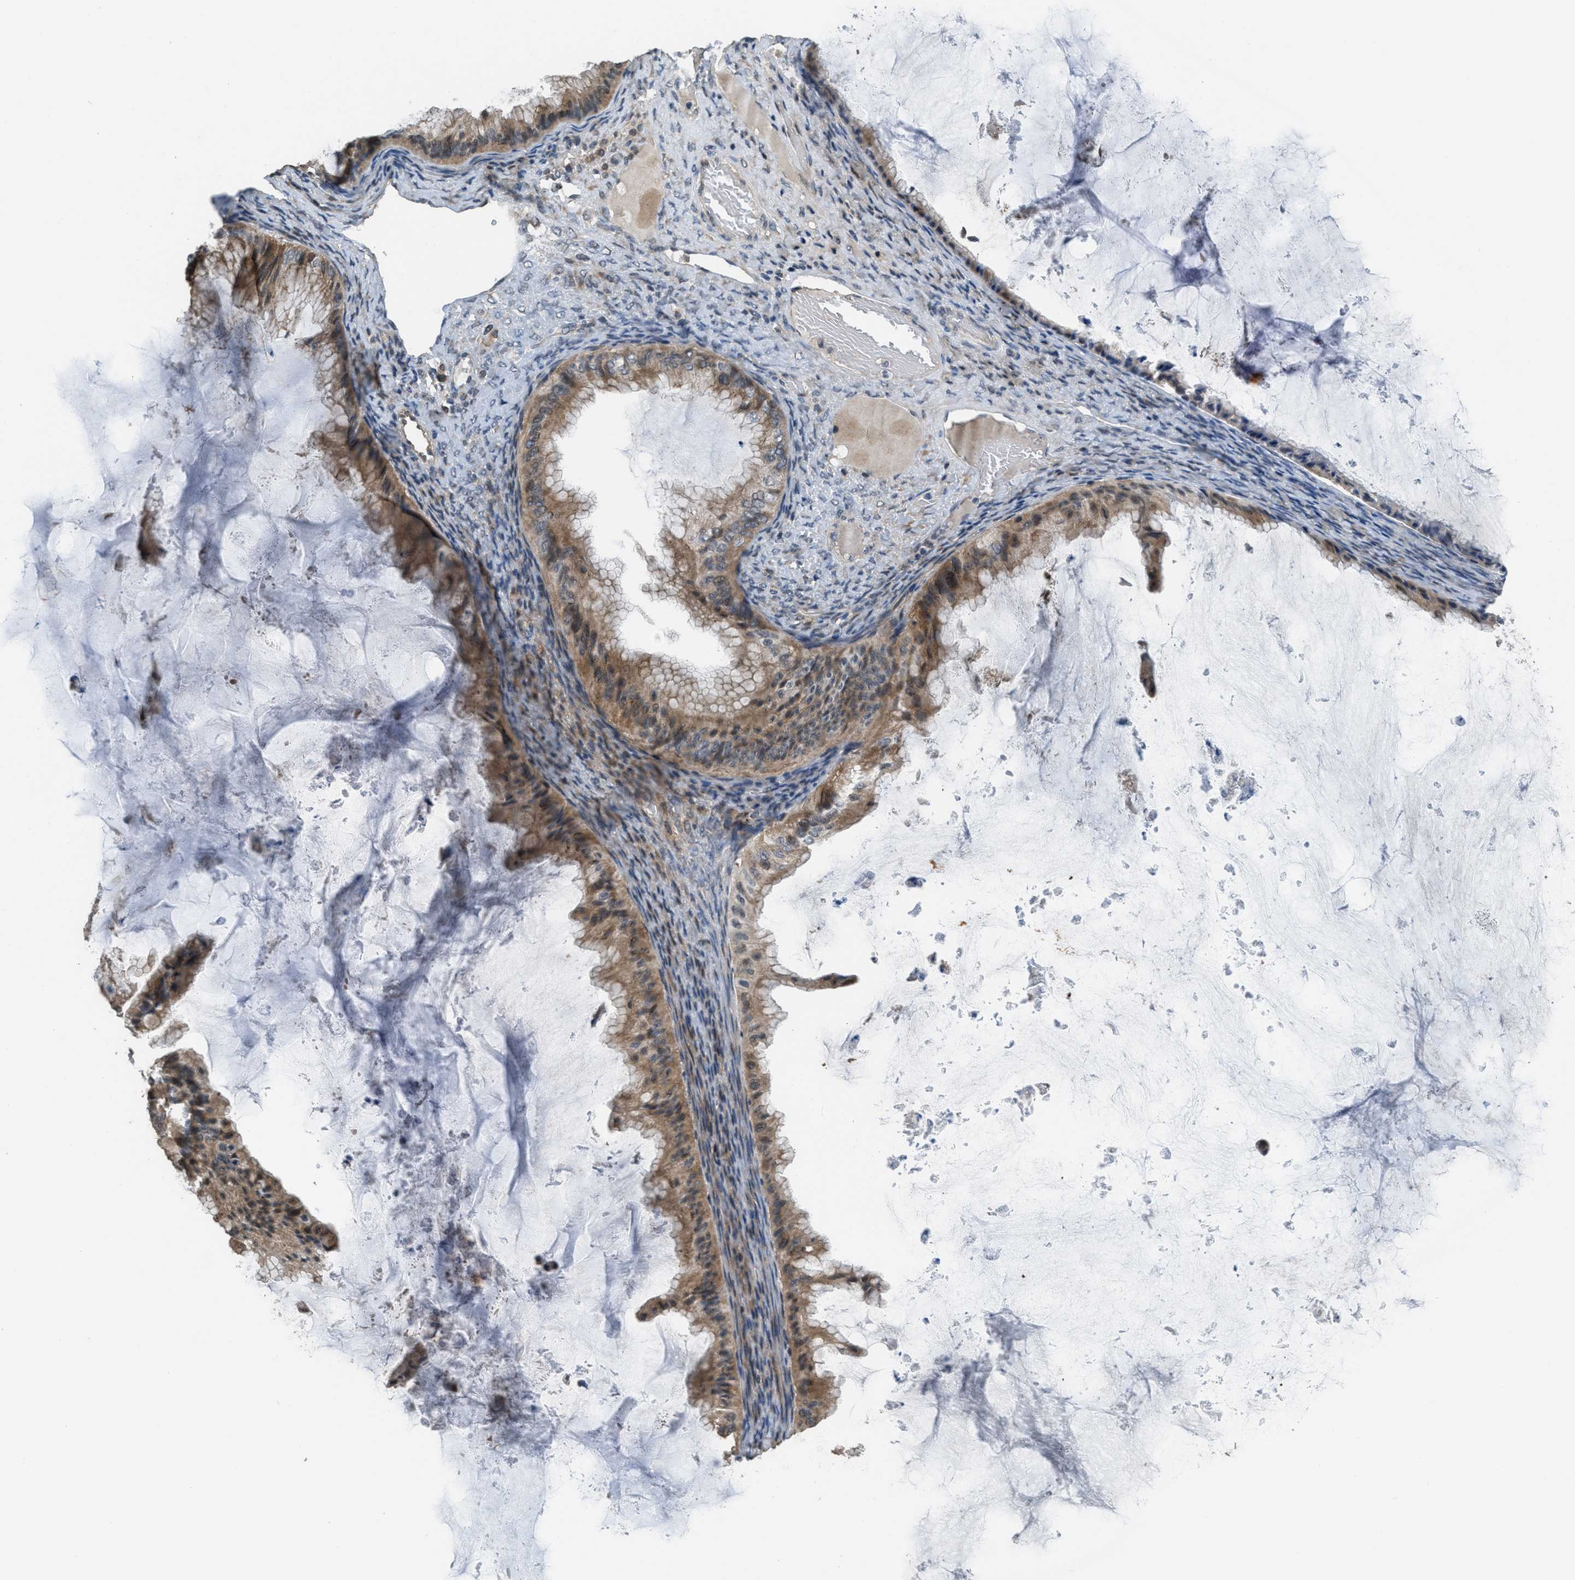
{"staining": {"intensity": "moderate", "quantity": ">75%", "location": "cytoplasmic/membranous"}, "tissue": "ovarian cancer", "cell_type": "Tumor cells", "image_type": "cancer", "snomed": [{"axis": "morphology", "description": "Cystadenocarcinoma, mucinous, NOS"}, {"axis": "topography", "description": "Ovary"}], "caption": "Protein staining displays moderate cytoplasmic/membranous positivity in approximately >75% of tumor cells in mucinous cystadenocarcinoma (ovarian). The staining was performed using DAB, with brown indicating positive protein expression. Nuclei are stained blue with hematoxylin.", "gene": "NAT1", "patient": {"sex": "female", "age": 61}}